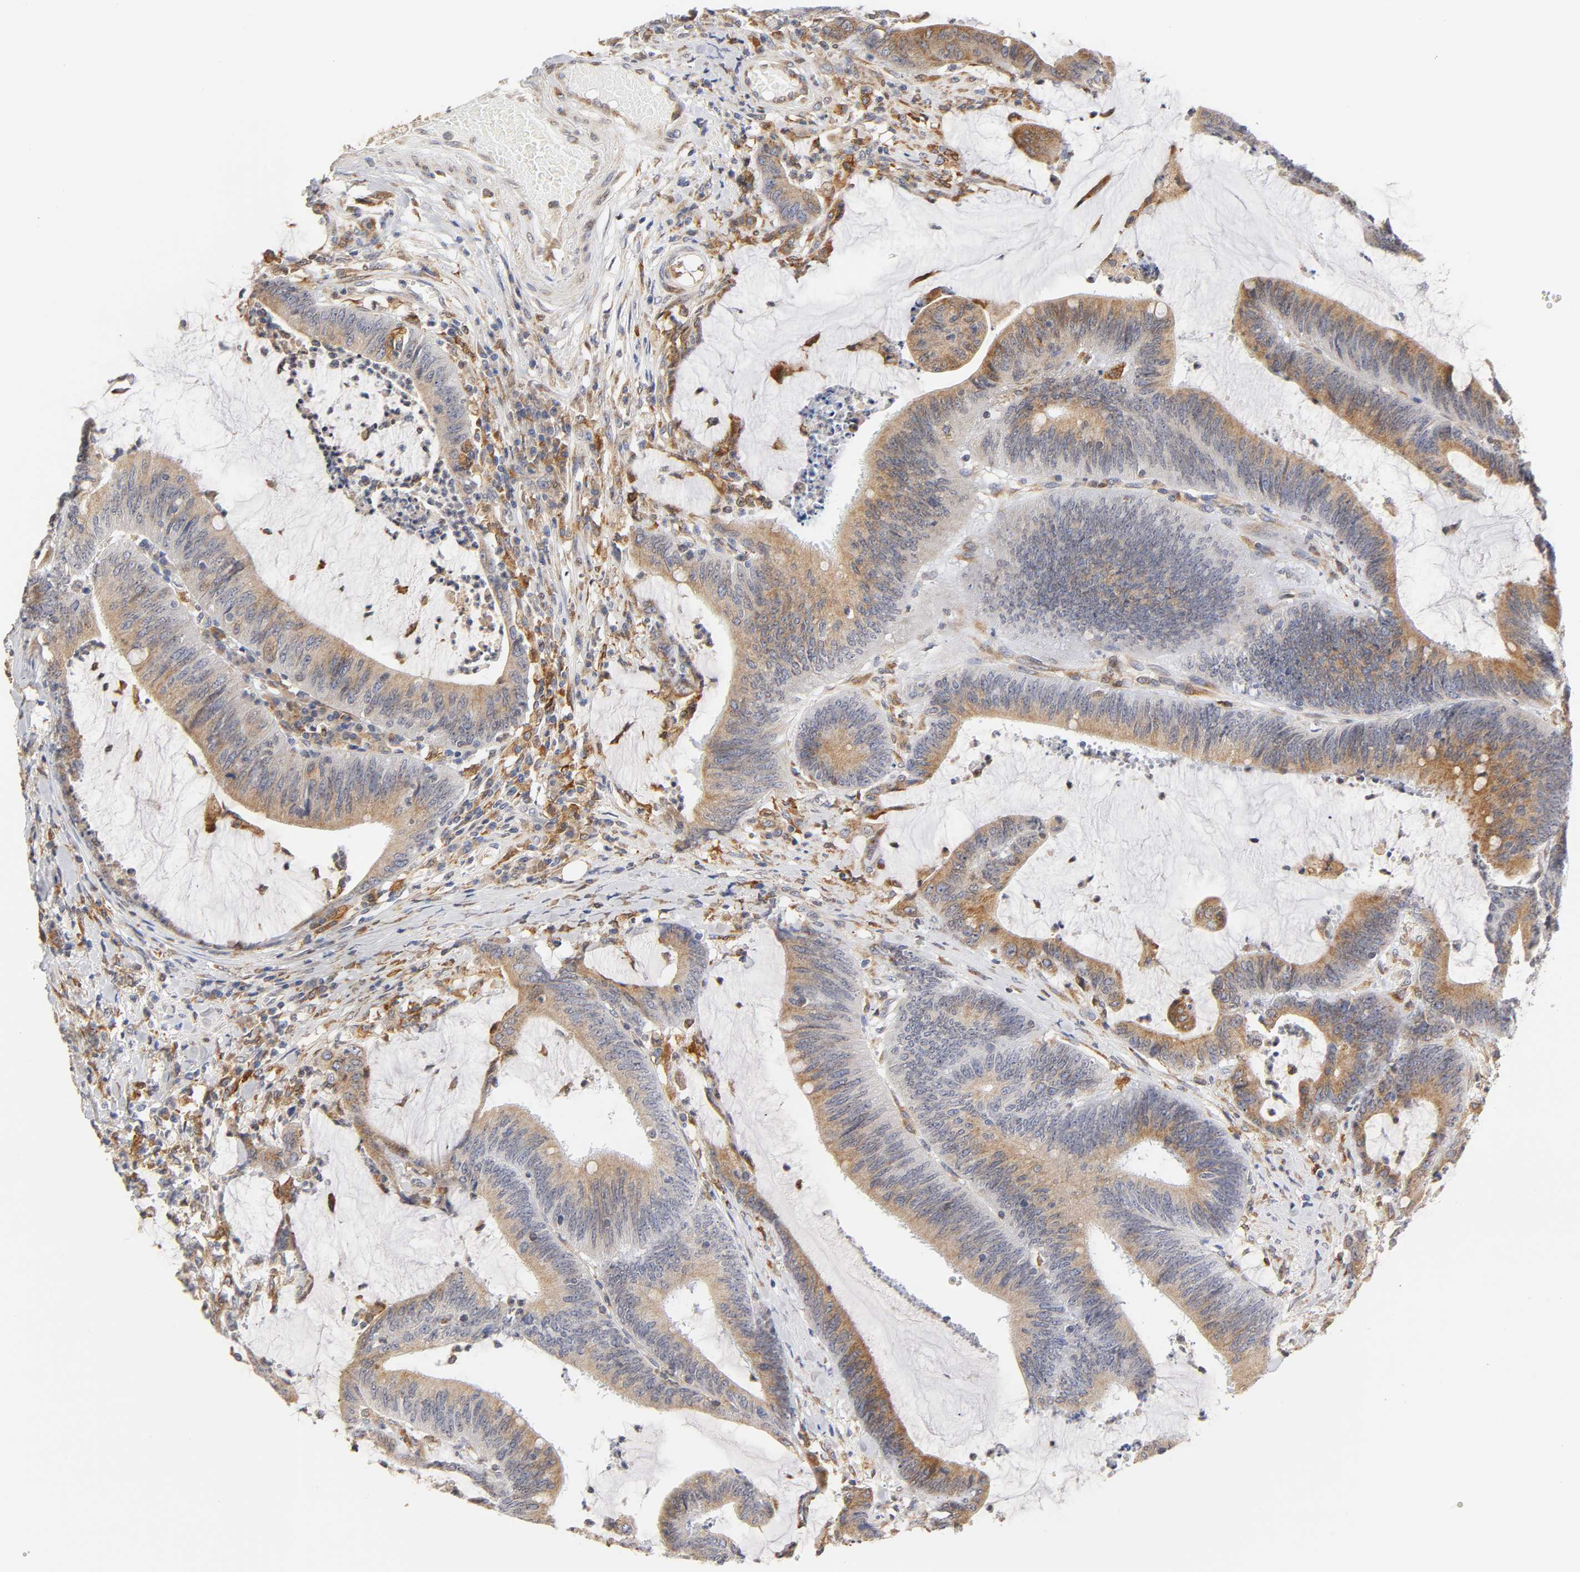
{"staining": {"intensity": "strong", "quantity": ">75%", "location": "cytoplasmic/membranous"}, "tissue": "colorectal cancer", "cell_type": "Tumor cells", "image_type": "cancer", "snomed": [{"axis": "morphology", "description": "Adenocarcinoma, NOS"}, {"axis": "topography", "description": "Rectum"}], "caption": "Colorectal cancer stained for a protein (brown) shows strong cytoplasmic/membranous positive expression in about >75% of tumor cells.", "gene": "POR", "patient": {"sex": "female", "age": 66}}